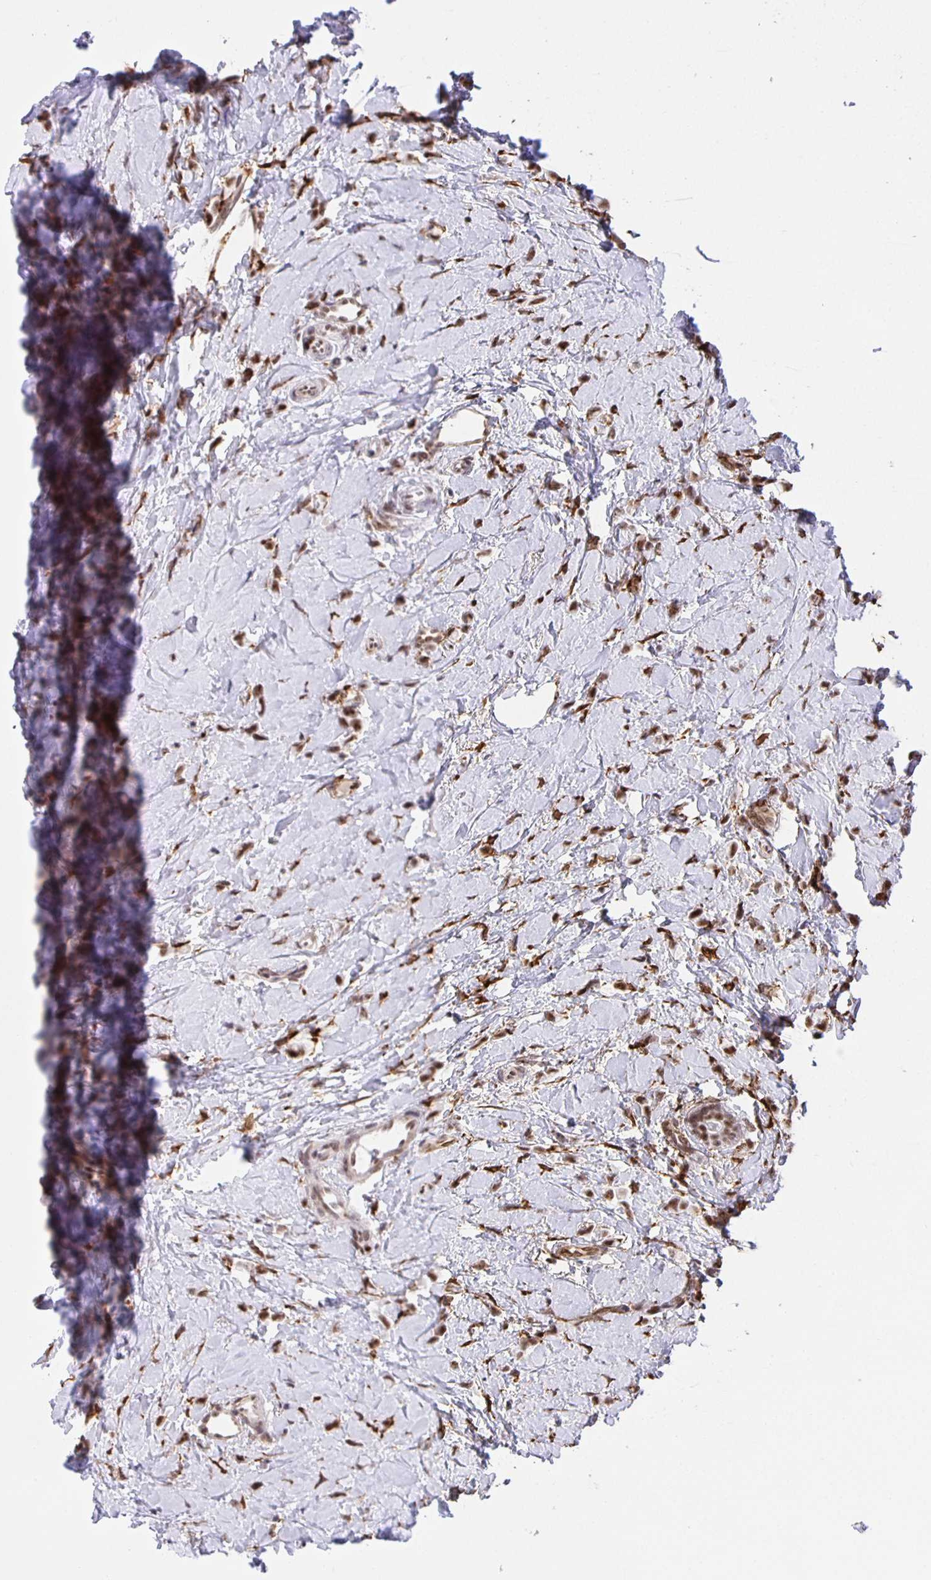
{"staining": {"intensity": "moderate", "quantity": ">75%", "location": "nuclear"}, "tissue": "breast cancer", "cell_type": "Tumor cells", "image_type": "cancer", "snomed": [{"axis": "morphology", "description": "Lobular carcinoma"}, {"axis": "topography", "description": "Breast"}], "caption": "About >75% of tumor cells in human breast cancer (lobular carcinoma) reveal moderate nuclear protein expression as visualized by brown immunohistochemical staining.", "gene": "ZRANB2", "patient": {"sex": "female", "age": 66}}